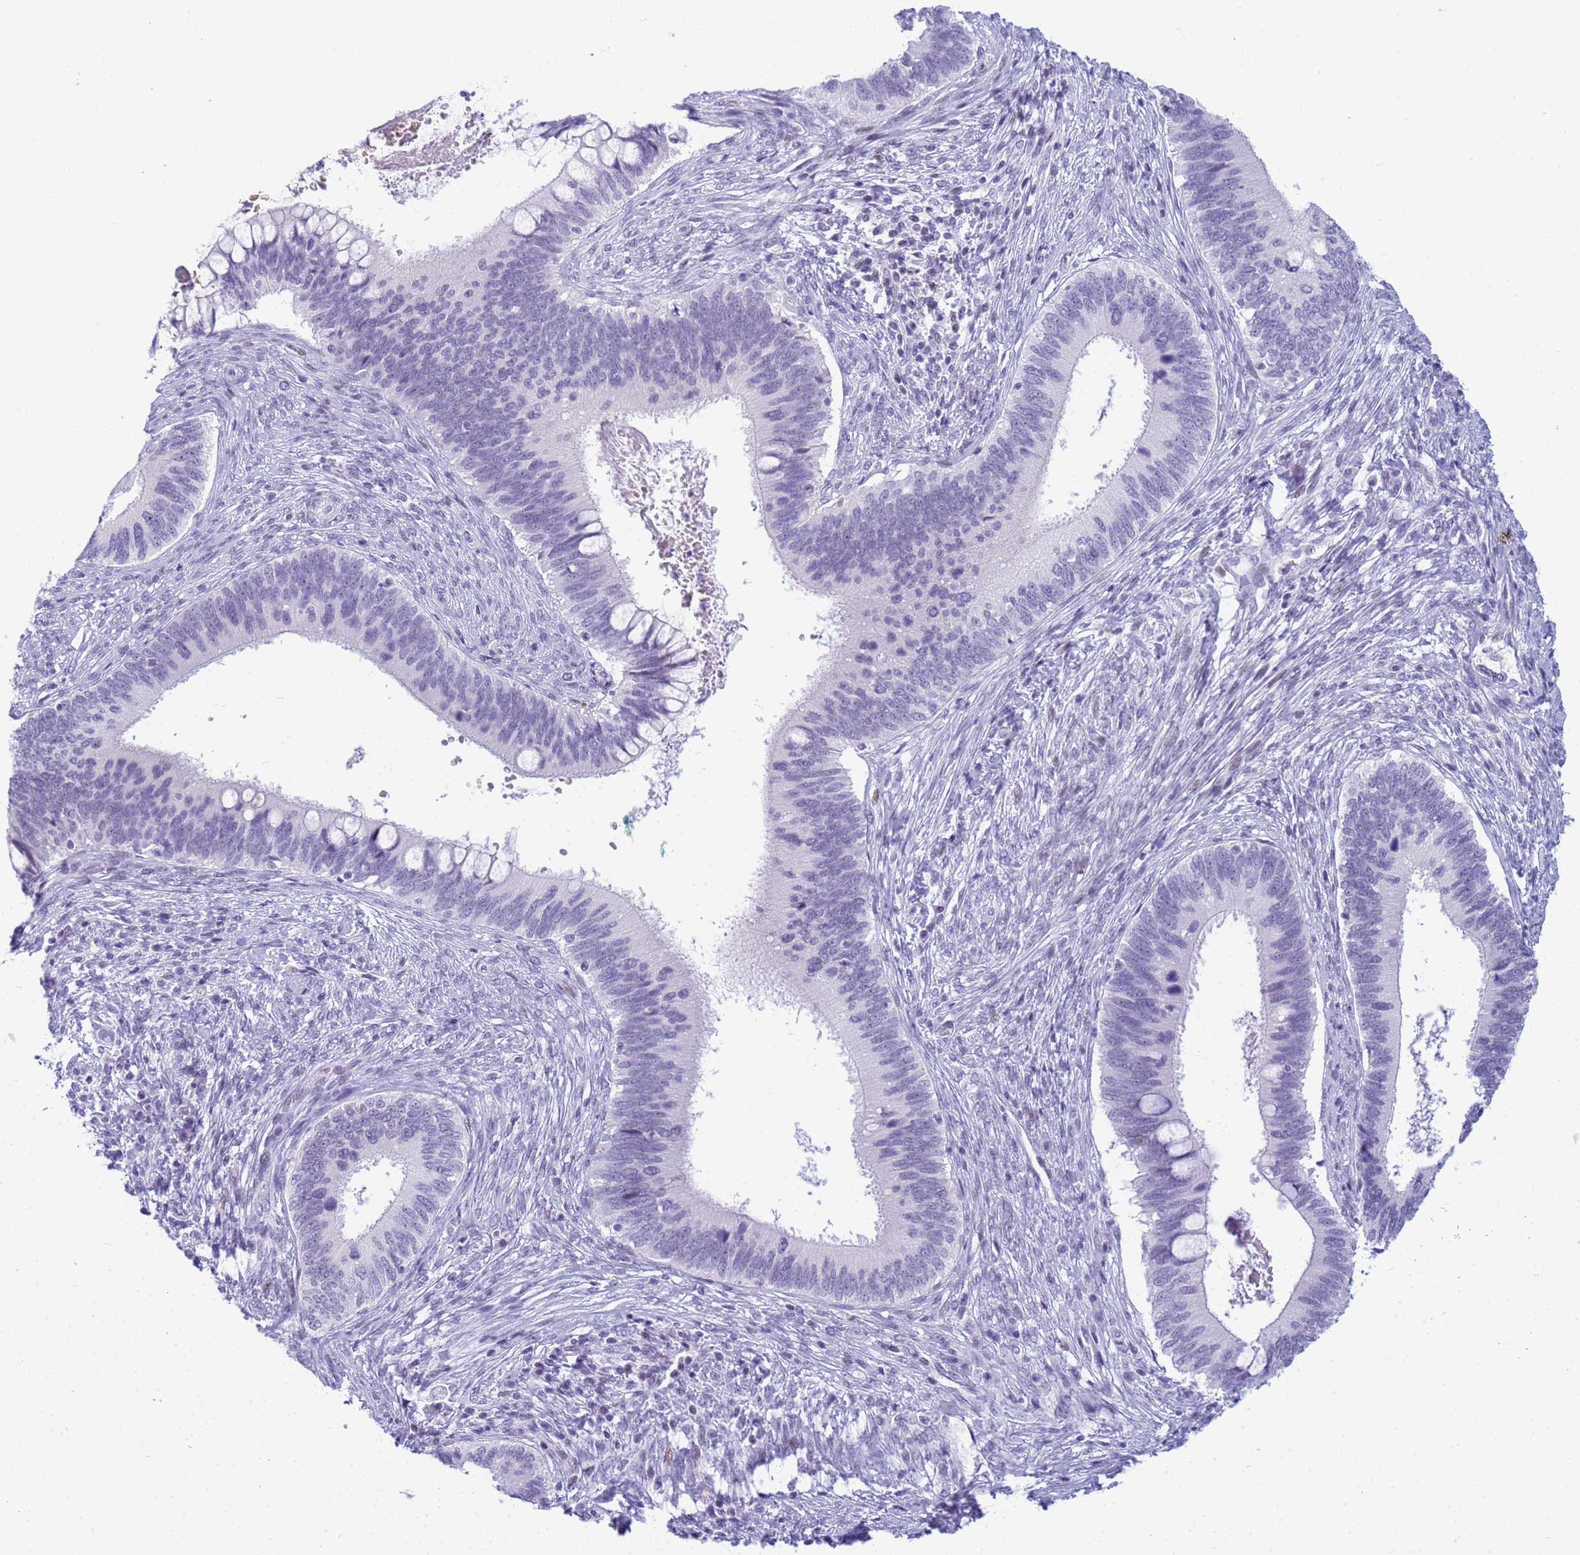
{"staining": {"intensity": "negative", "quantity": "none", "location": "none"}, "tissue": "cervical cancer", "cell_type": "Tumor cells", "image_type": "cancer", "snomed": [{"axis": "morphology", "description": "Adenocarcinoma, NOS"}, {"axis": "topography", "description": "Cervix"}], "caption": "Tumor cells are negative for protein expression in human cervical cancer (adenocarcinoma).", "gene": "SNX20", "patient": {"sex": "female", "age": 42}}